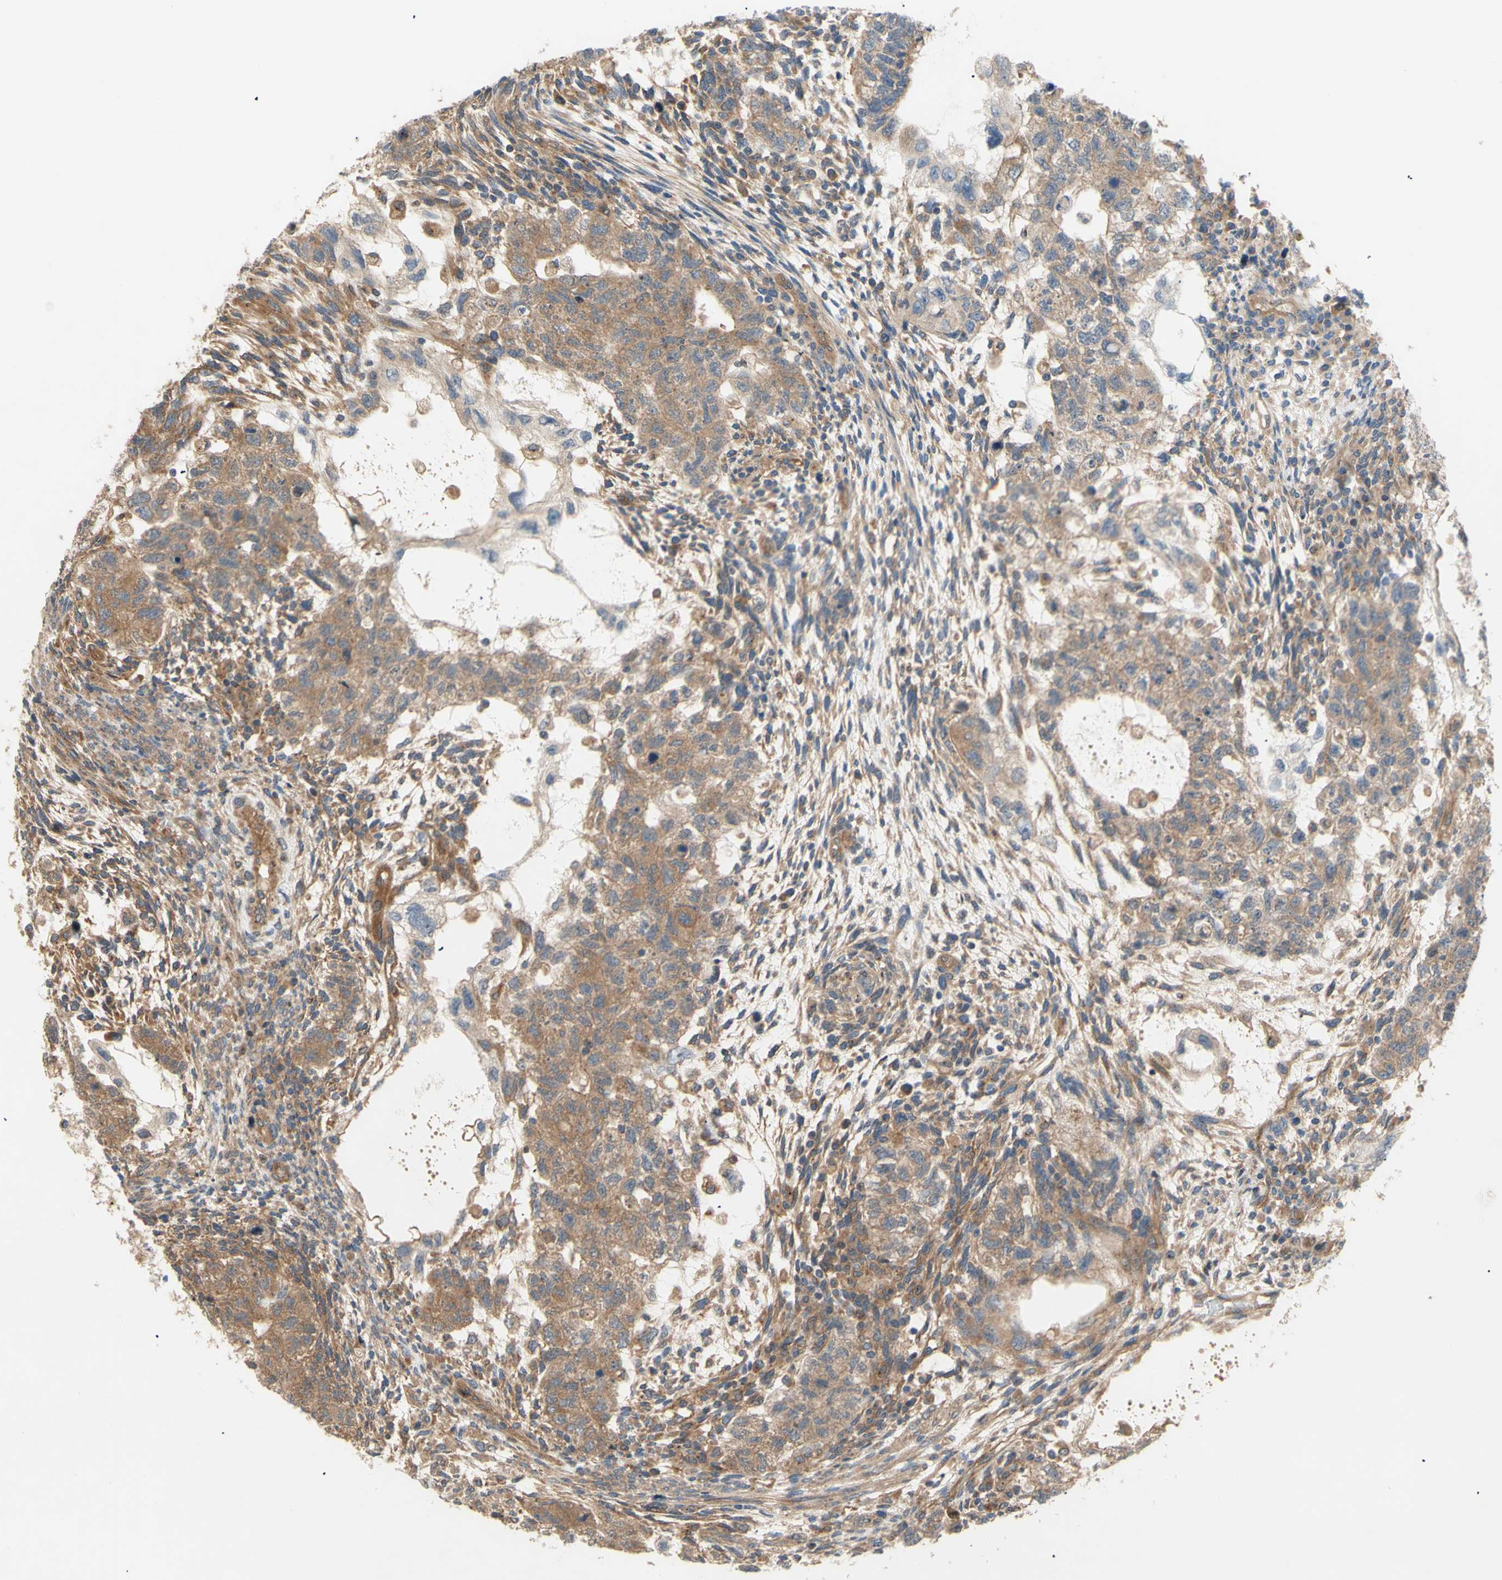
{"staining": {"intensity": "moderate", "quantity": ">75%", "location": "cytoplasmic/membranous"}, "tissue": "testis cancer", "cell_type": "Tumor cells", "image_type": "cancer", "snomed": [{"axis": "morphology", "description": "Normal tissue, NOS"}, {"axis": "morphology", "description": "Carcinoma, Embryonal, NOS"}, {"axis": "topography", "description": "Testis"}], "caption": "Brown immunohistochemical staining in testis embryonal carcinoma reveals moderate cytoplasmic/membranous staining in about >75% of tumor cells.", "gene": "DYNLRB1", "patient": {"sex": "male", "age": 36}}